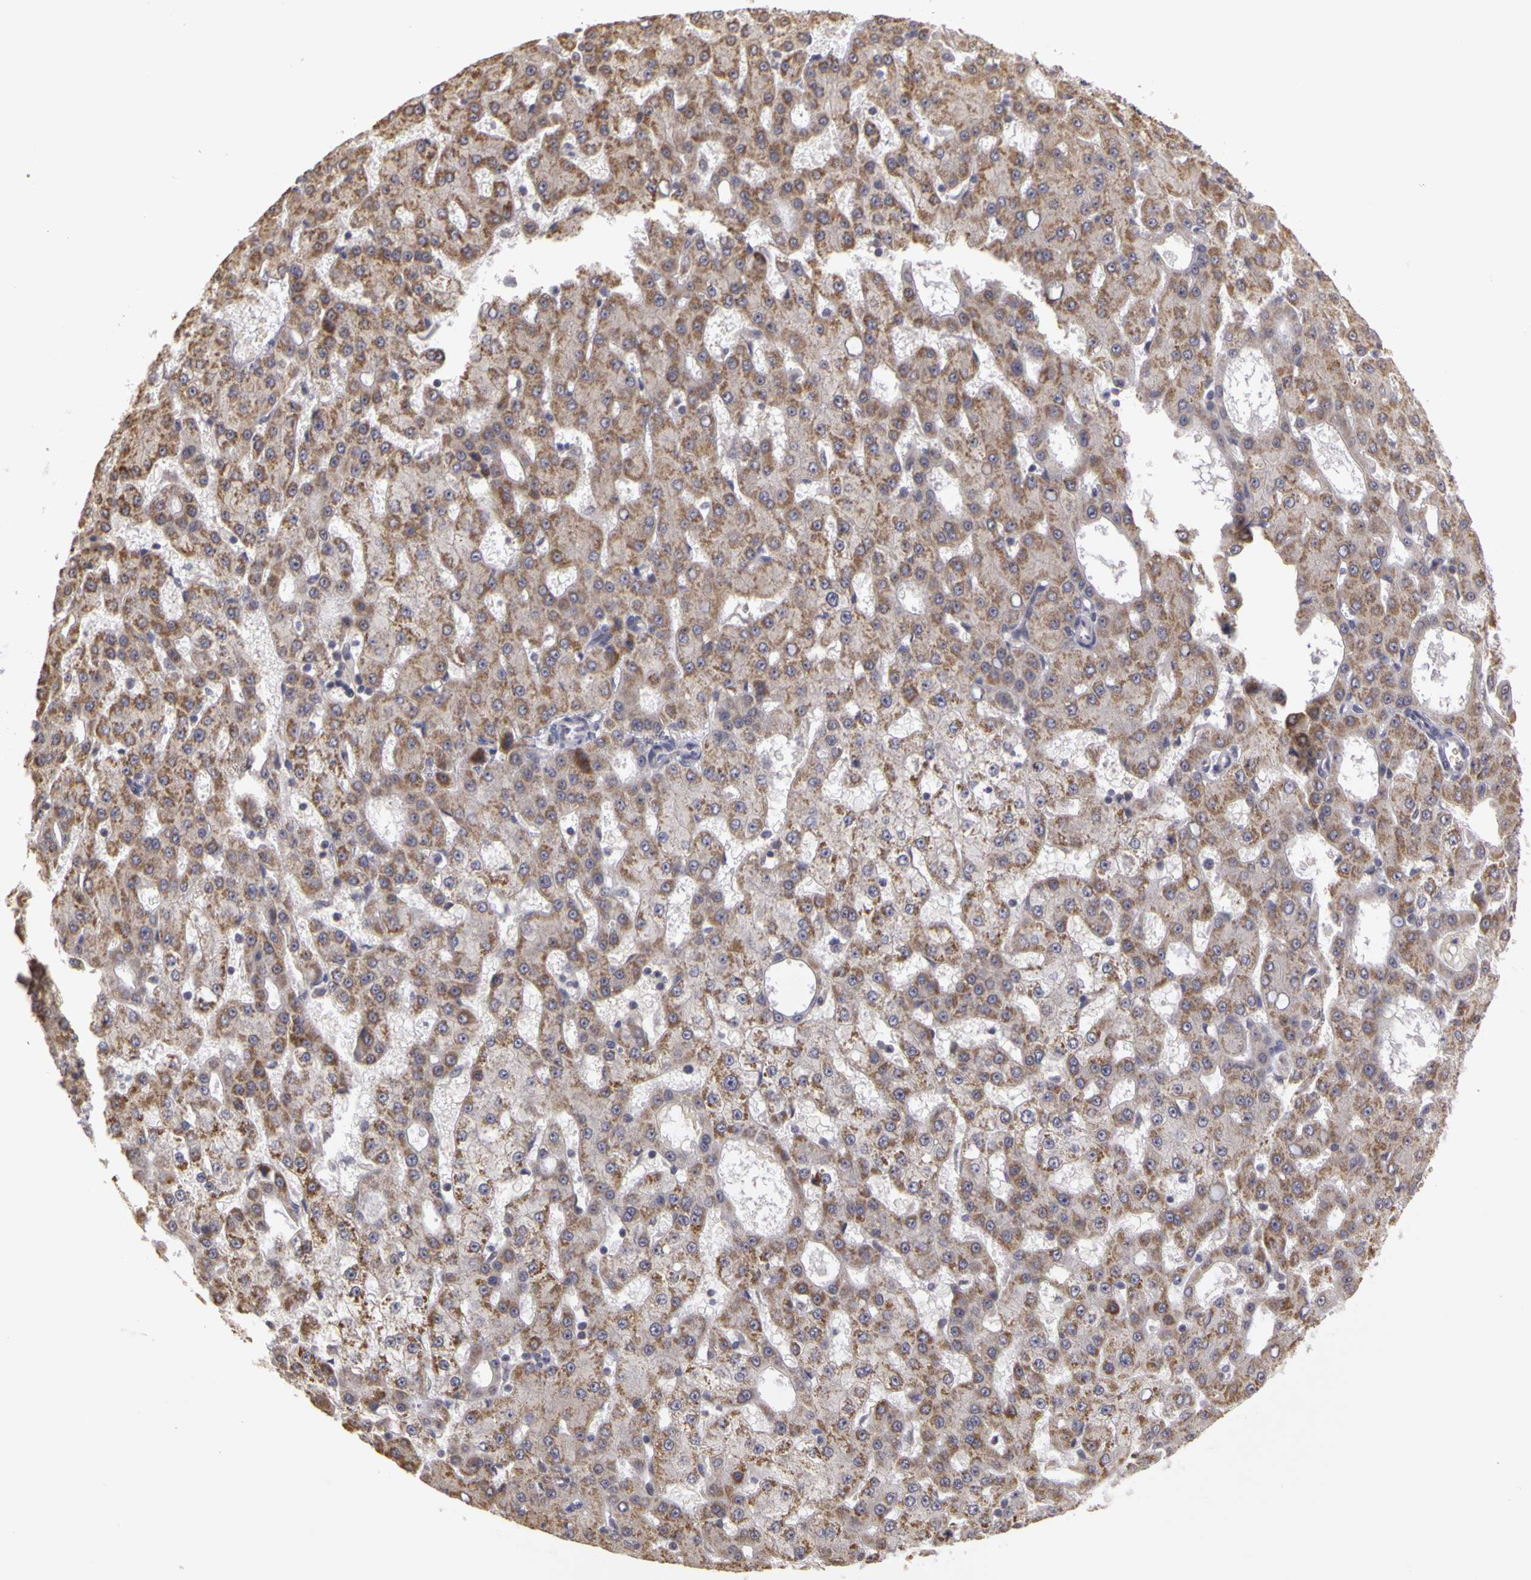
{"staining": {"intensity": "moderate", "quantity": ">75%", "location": "cytoplasmic/membranous"}, "tissue": "liver cancer", "cell_type": "Tumor cells", "image_type": "cancer", "snomed": [{"axis": "morphology", "description": "Carcinoma, Hepatocellular, NOS"}, {"axis": "topography", "description": "Liver"}], "caption": "High-power microscopy captured an IHC image of hepatocellular carcinoma (liver), revealing moderate cytoplasmic/membranous expression in approximately >75% of tumor cells.", "gene": "FRMD7", "patient": {"sex": "male", "age": 47}}